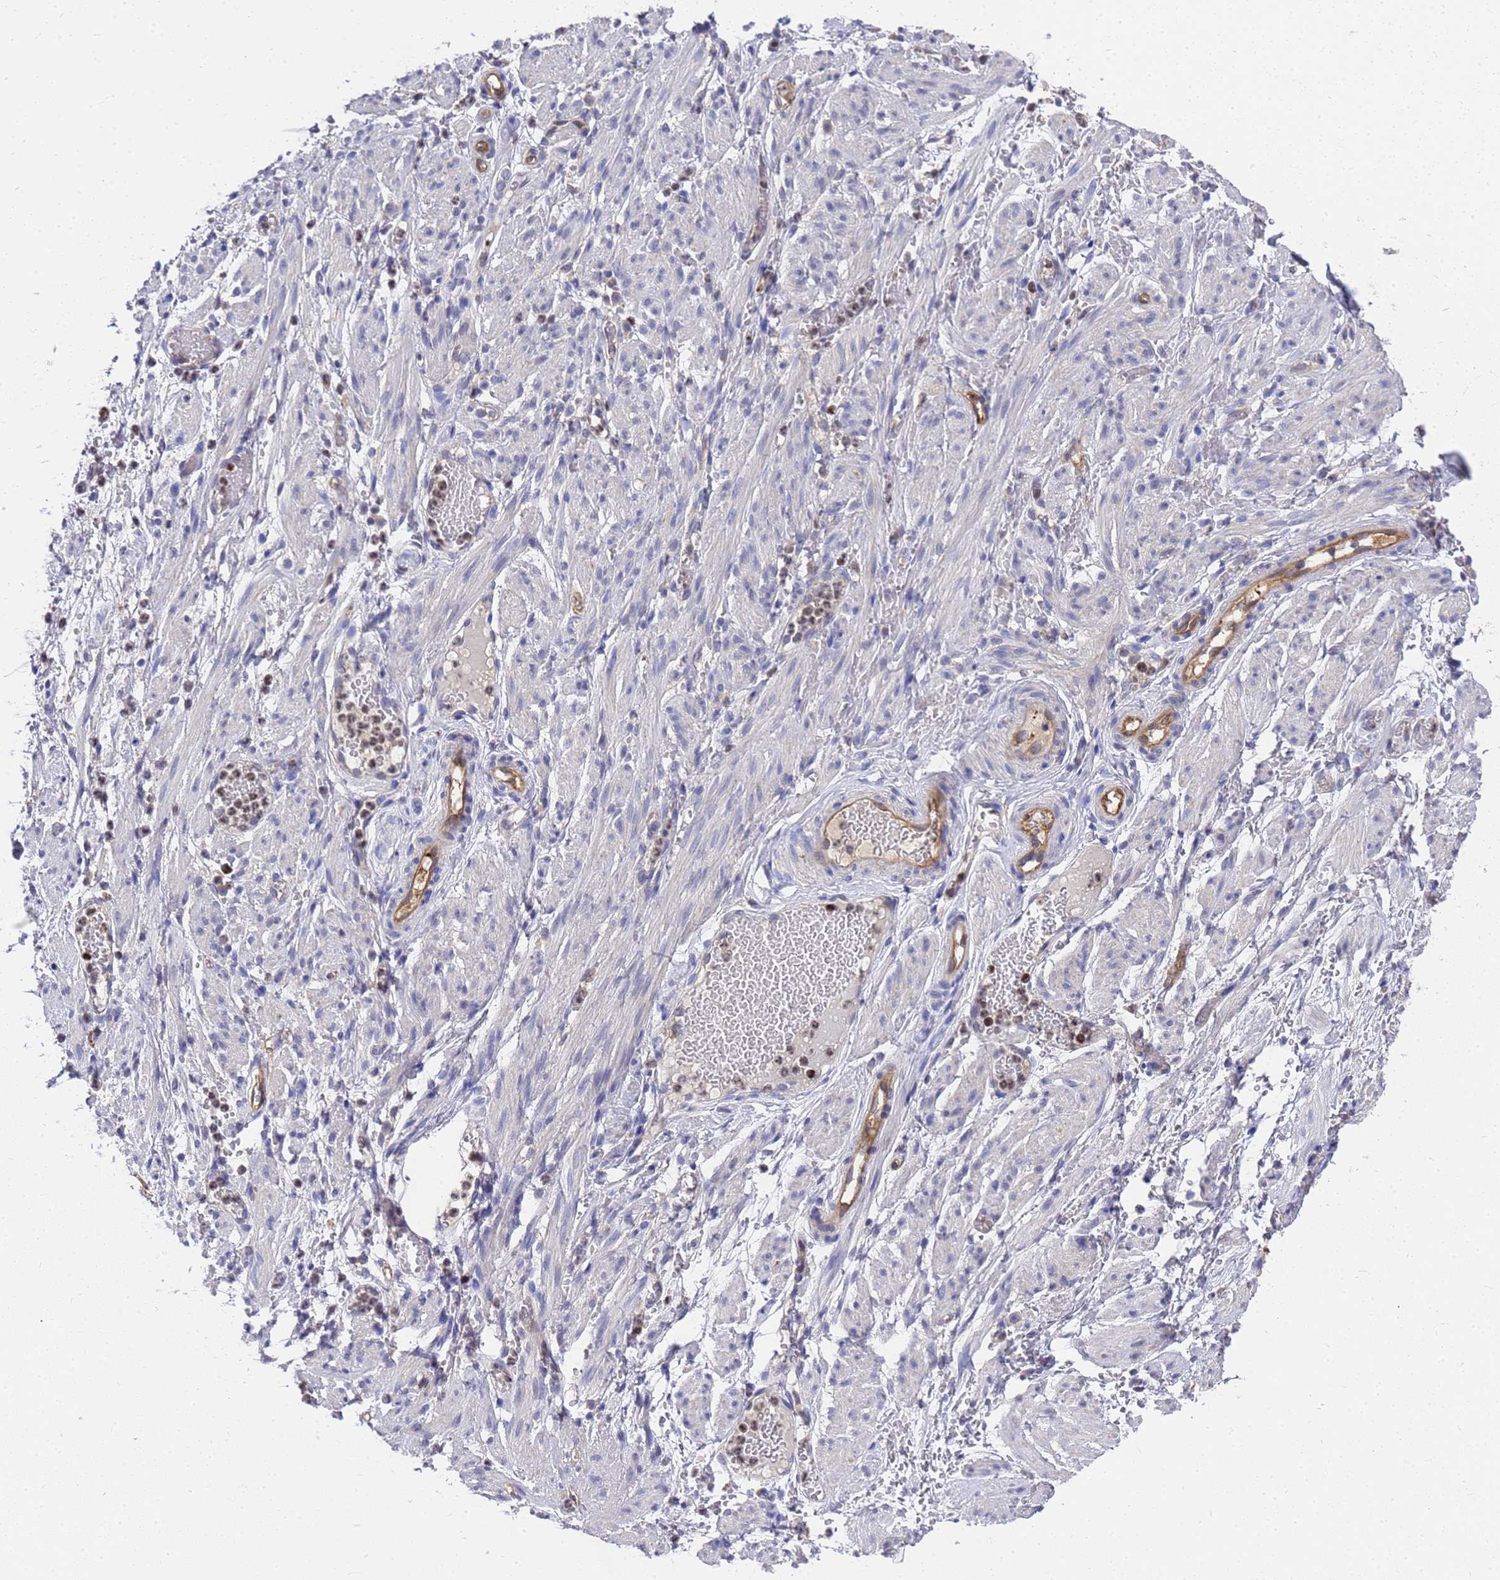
{"staining": {"intensity": "negative", "quantity": "none", "location": "none"}, "tissue": "adipose tissue", "cell_type": "Adipocytes", "image_type": "normal", "snomed": [{"axis": "morphology", "description": "Normal tissue, NOS"}, {"axis": "topography", "description": "Smooth muscle"}, {"axis": "topography", "description": "Peripheral nerve tissue"}], "caption": "Histopathology image shows no significant protein positivity in adipocytes of normal adipose tissue. (Brightfield microscopy of DAB immunohistochemistry at high magnification).", "gene": "SLC35E2B", "patient": {"sex": "female", "age": 39}}